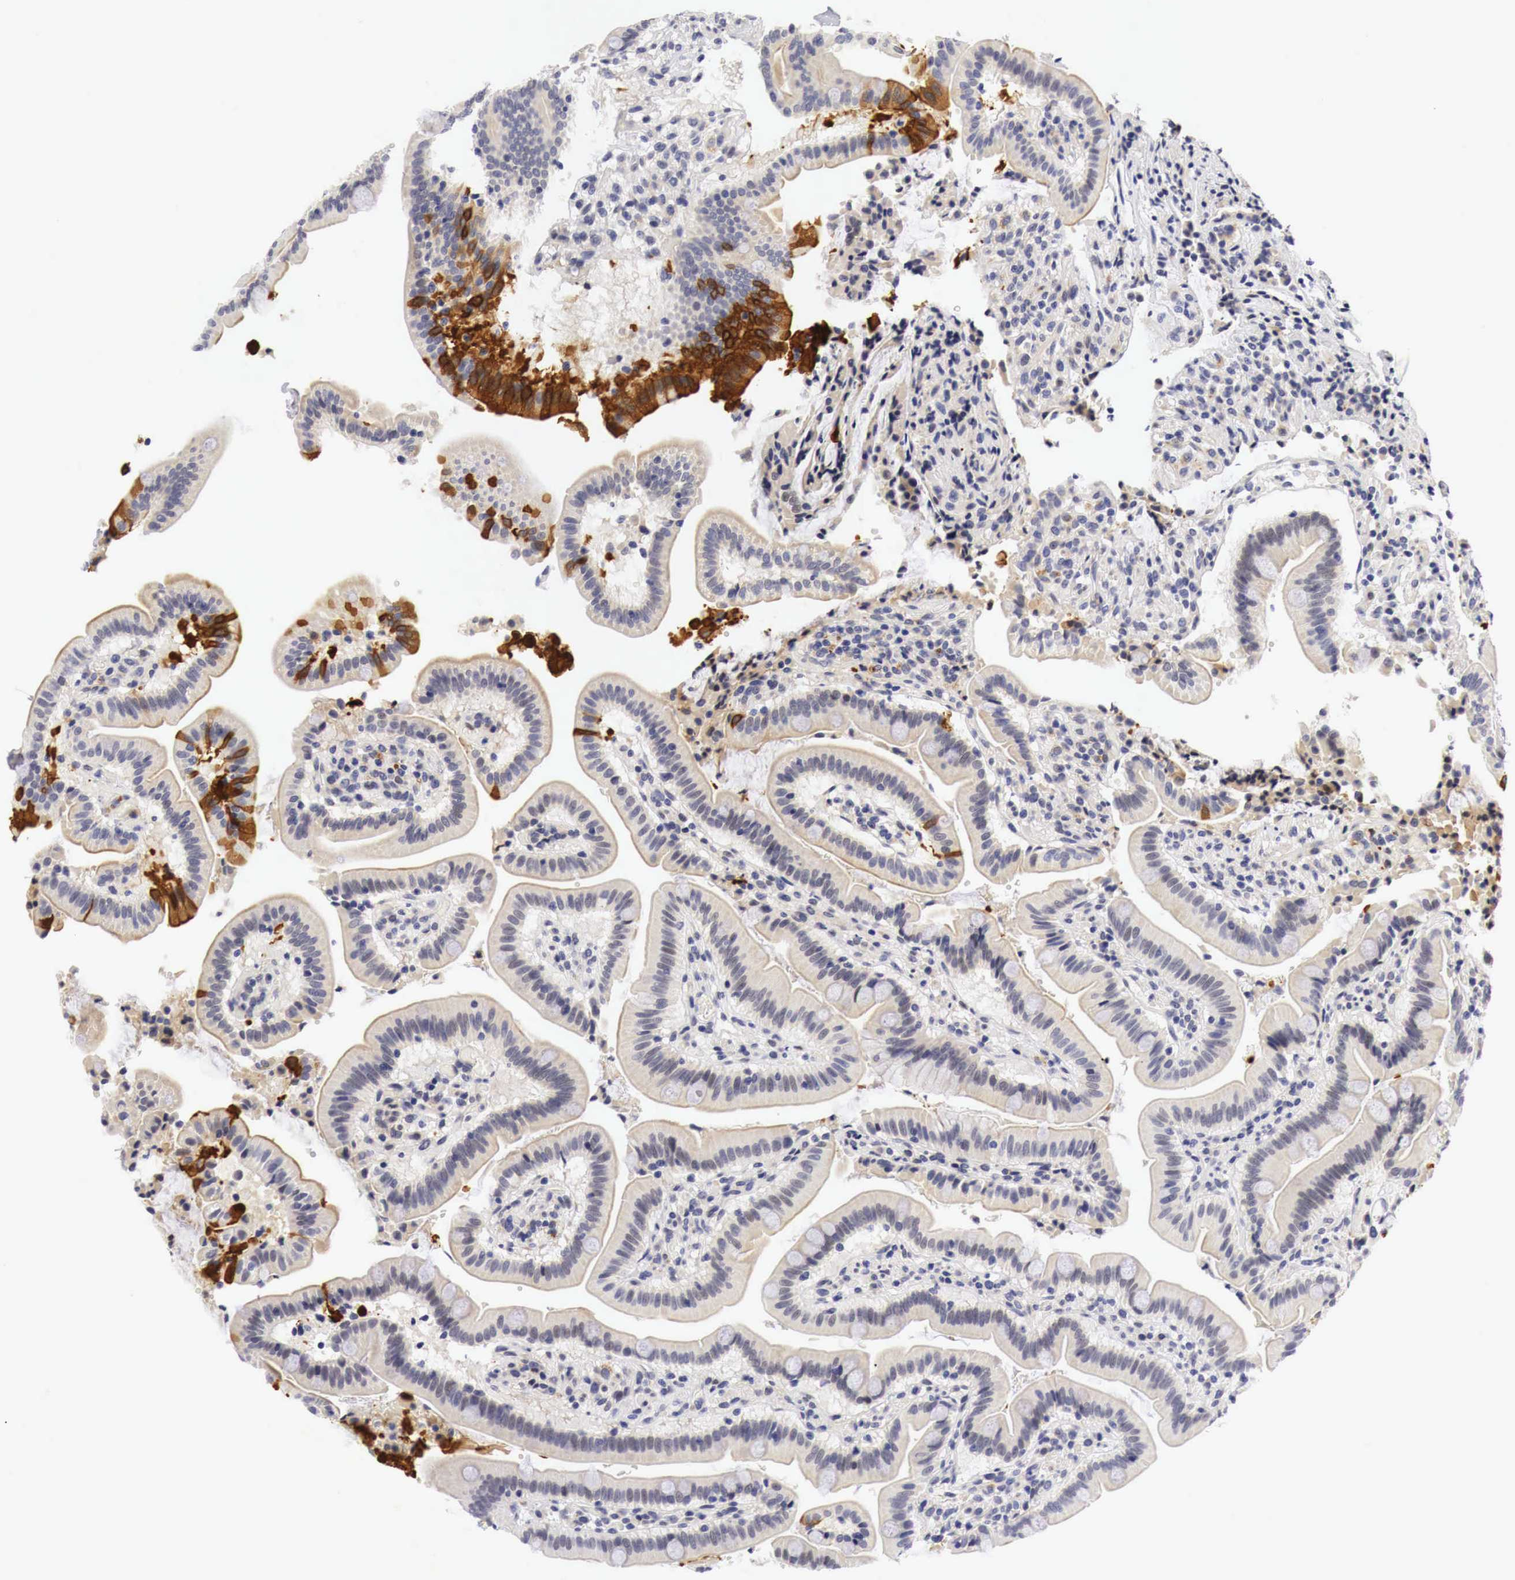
{"staining": {"intensity": "strong", "quantity": "<25%", "location": "cytoplasmic/membranous"}, "tissue": "duodenum", "cell_type": "Glandular cells", "image_type": "normal", "snomed": [{"axis": "morphology", "description": "Normal tissue, NOS"}, {"axis": "topography", "description": "Duodenum"}], "caption": "Immunohistochemistry of benign human duodenum exhibits medium levels of strong cytoplasmic/membranous expression in approximately <25% of glandular cells. (Brightfield microscopy of DAB IHC at high magnification).", "gene": "CASP3", "patient": {"sex": "female", "age": 77}}